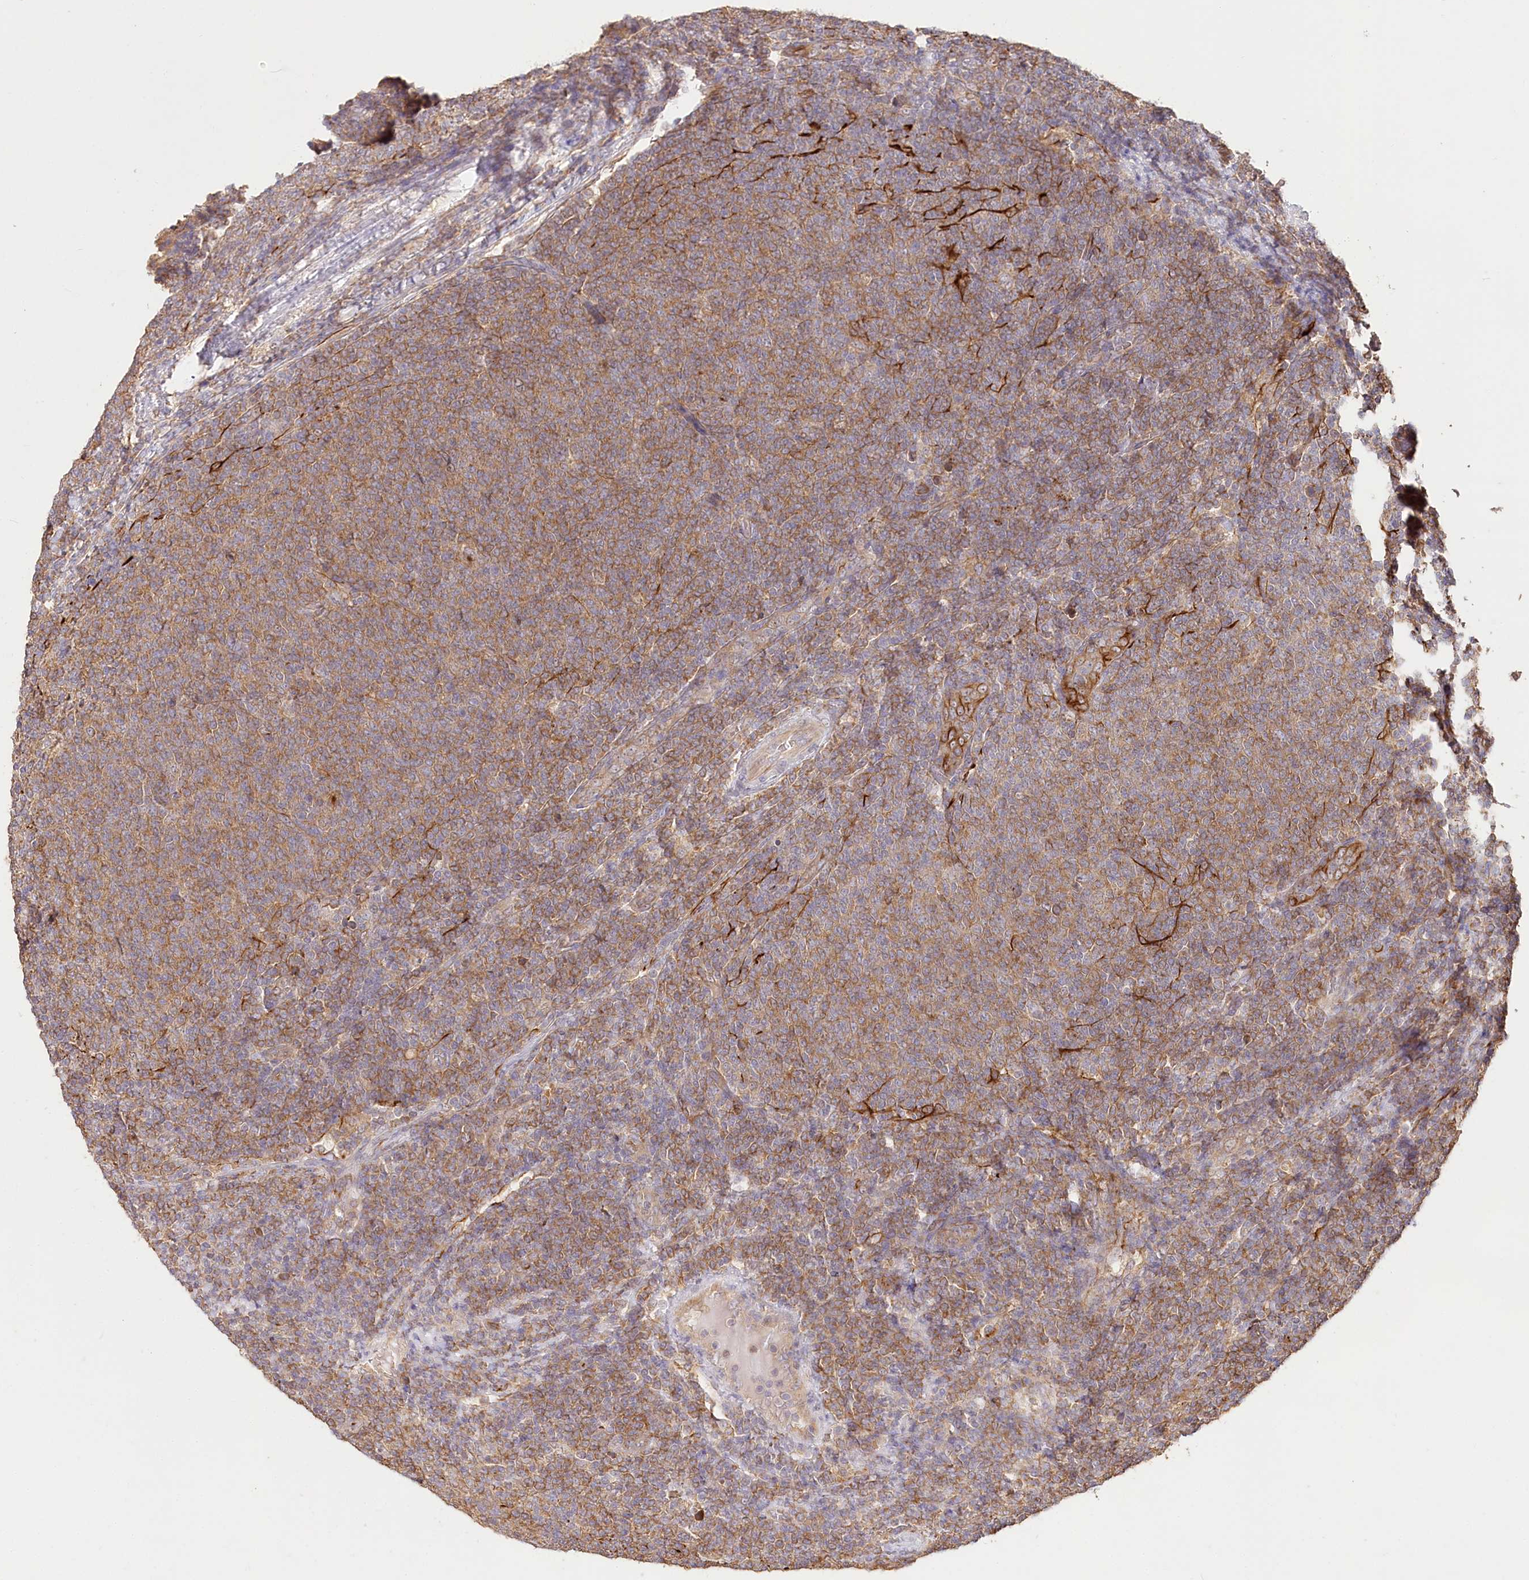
{"staining": {"intensity": "moderate", "quantity": ">75%", "location": "cytoplasmic/membranous"}, "tissue": "lymphoma", "cell_type": "Tumor cells", "image_type": "cancer", "snomed": [{"axis": "morphology", "description": "Malignant lymphoma, non-Hodgkin's type, Low grade"}, {"axis": "topography", "description": "Lymph node"}], "caption": "Brown immunohistochemical staining in human malignant lymphoma, non-Hodgkin's type (low-grade) shows moderate cytoplasmic/membranous positivity in about >75% of tumor cells.", "gene": "DMXL1", "patient": {"sex": "male", "age": 66}}